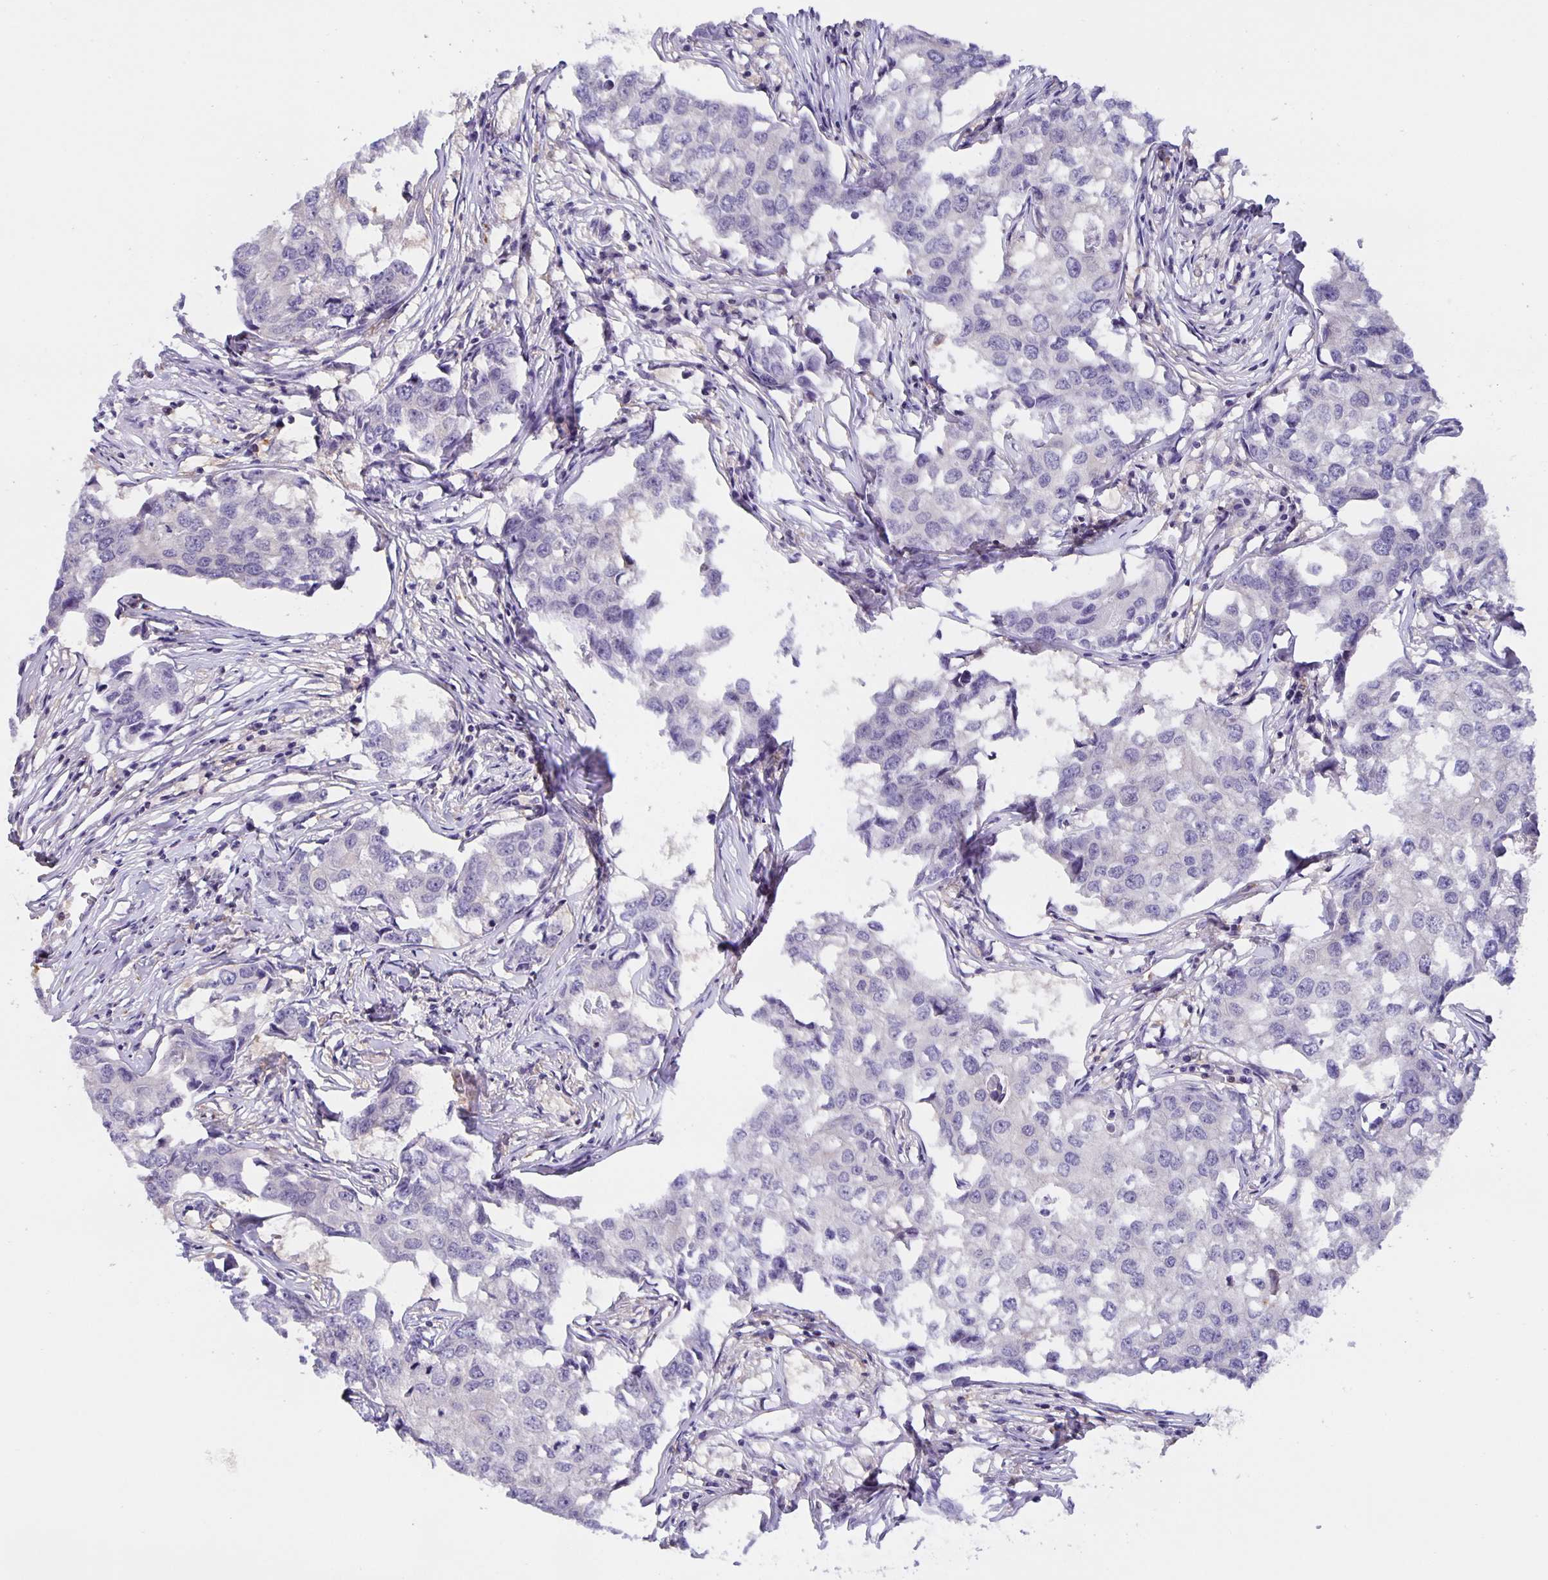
{"staining": {"intensity": "negative", "quantity": "none", "location": "none"}, "tissue": "breast cancer", "cell_type": "Tumor cells", "image_type": "cancer", "snomed": [{"axis": "morphology", "description": "Duct carcinoma"}, {"axis": "topography", "description": "Breast"}], "caption": "This is a histopathology image of immunohistochemistry (IHC) staining of breast cancer, which shows no positivity in tumor cells. (IHC, brightfield microscopy, high magnification).", "gene": "MARCHF6", "patient": {"sex": "female", "age": 27}}